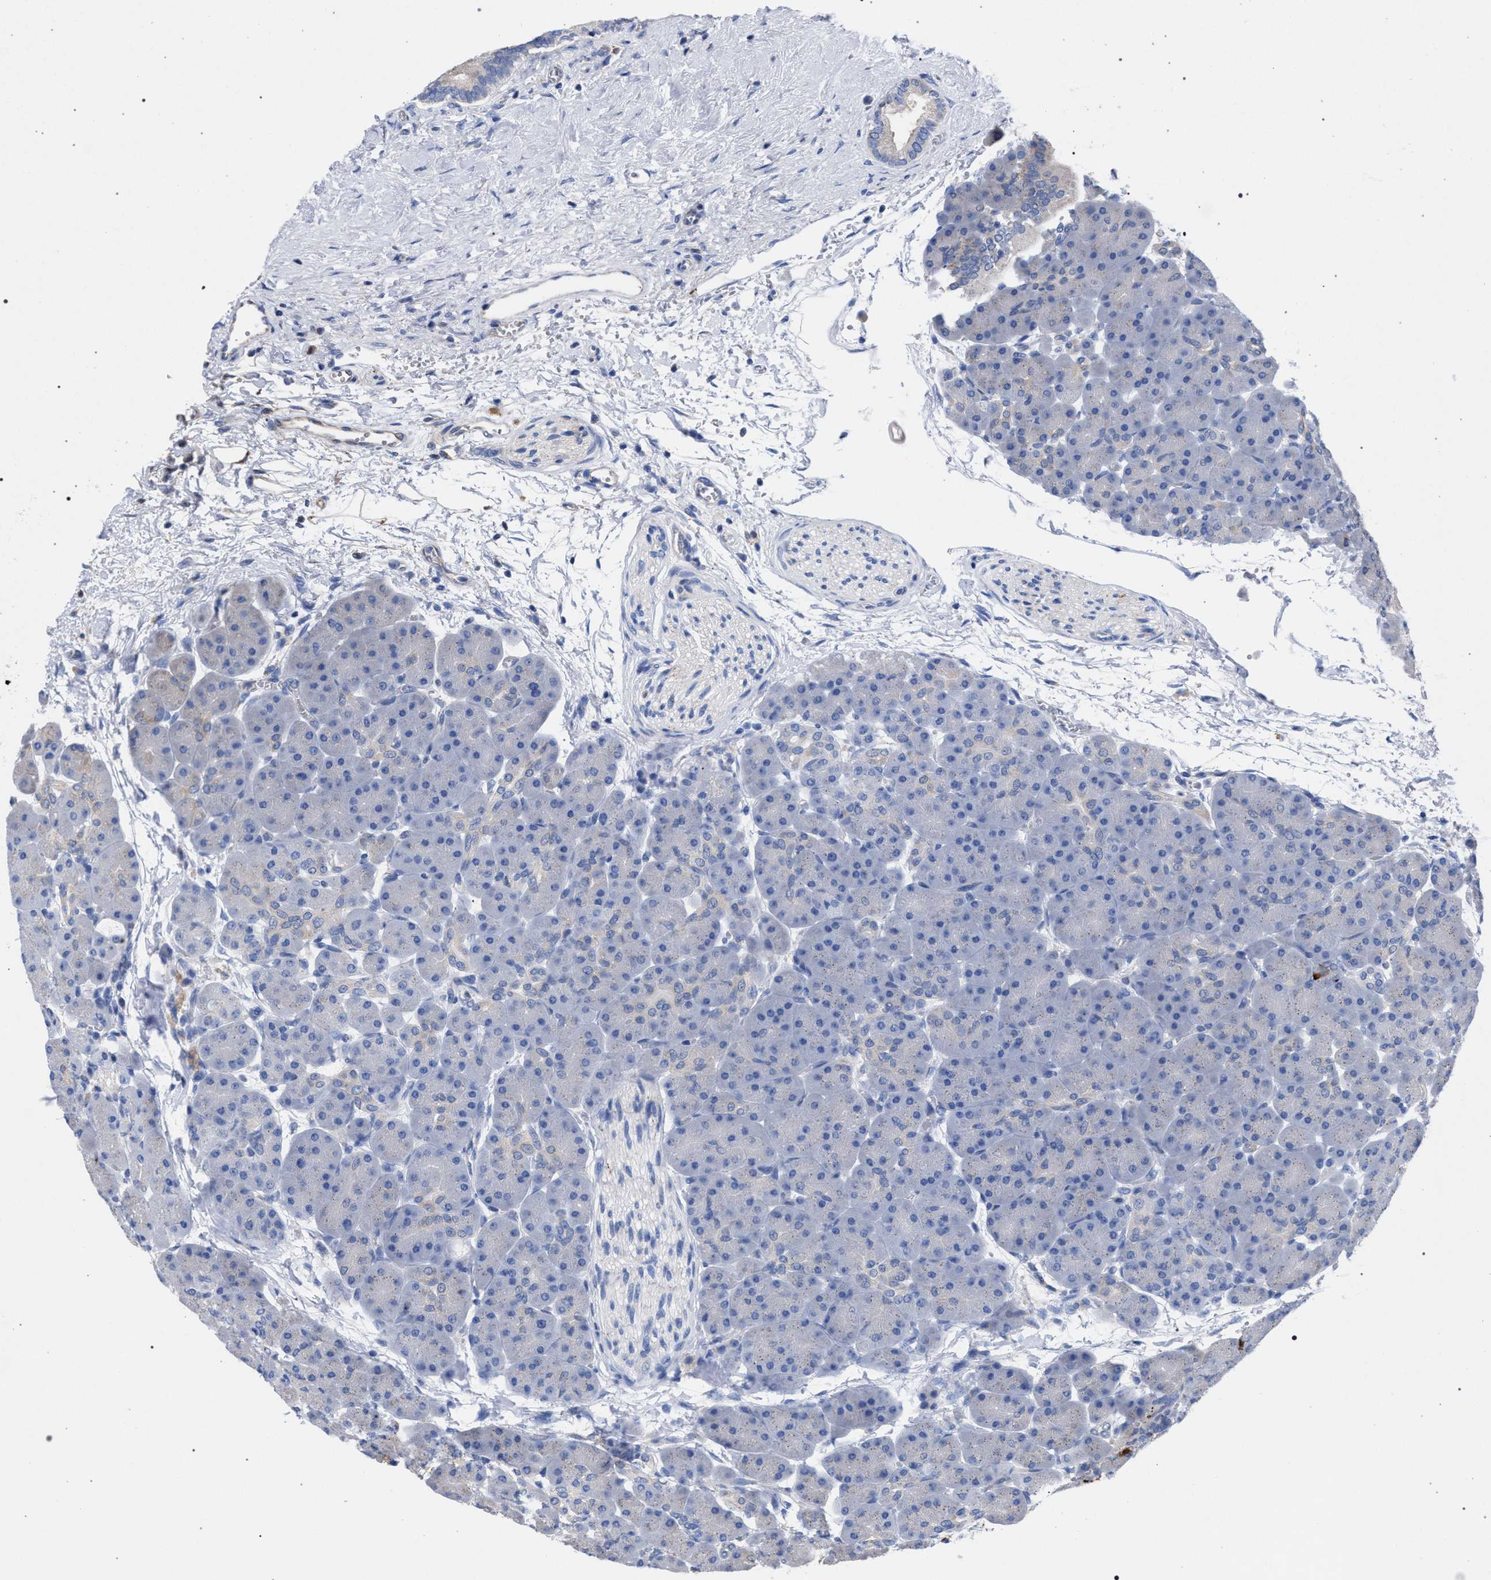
{"staining": {"intensity": "weak", "quantity": "<25%", "location": "cytoplasmic/membranous"}, "tissue": "pancreas", "cell_type": "Exocrine glandular cells", "image_type": "normal", "snomed": [{"axis": "morphology", "description": "Normal tissue, NOS"}, {"axis": "topography", "description": "Pancreas"}], "caption": "Immunohistochemistry (IHC) photomicrograph of normal pancreas: pancreas stained with DAB demonstrates no significant protein staining in exocrine glandular cells. Nuclei are stained in blue.", "gene": "GMPR", "patient": {"sex": "male", "age": 66}}